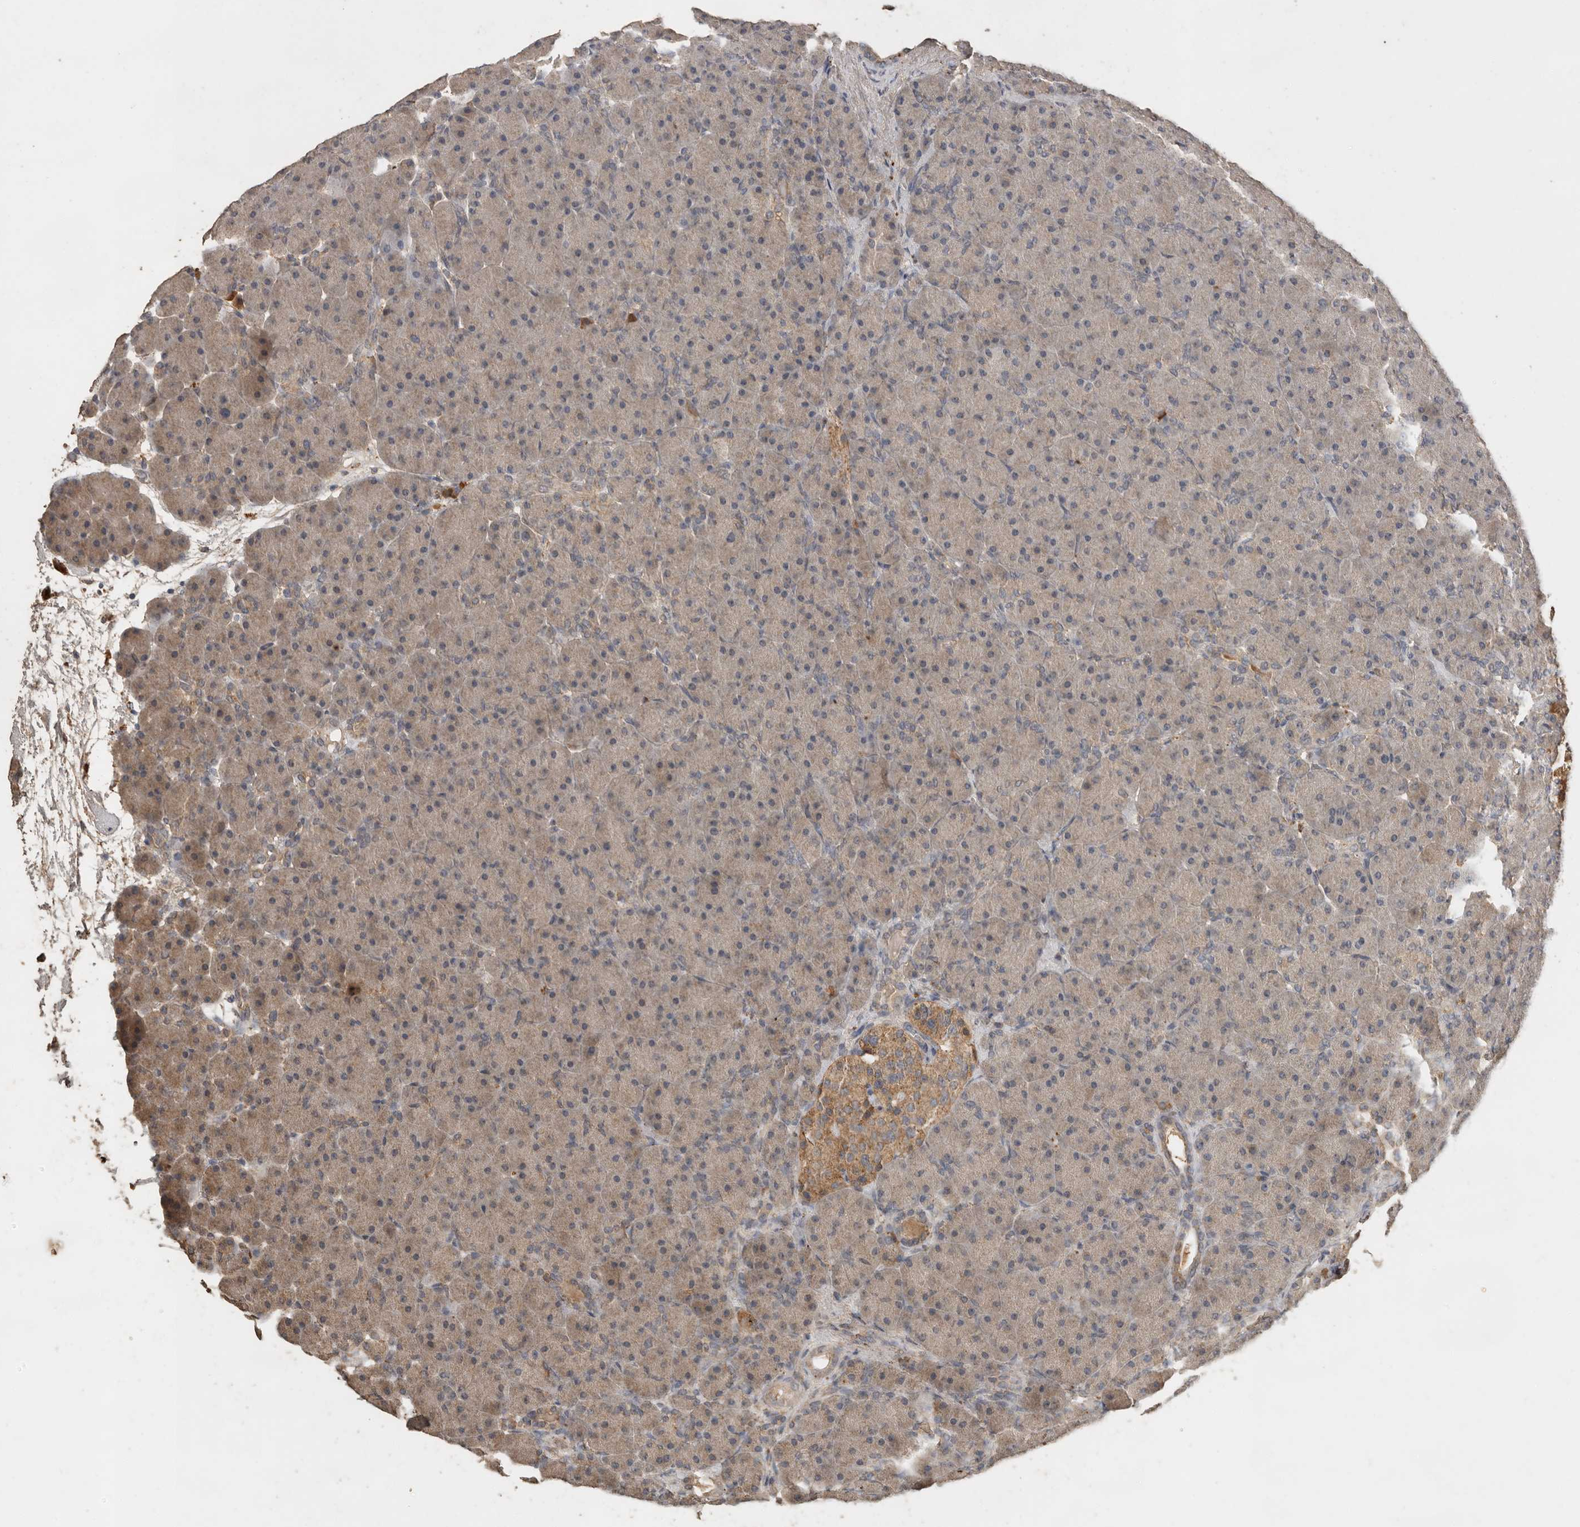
{"staining": {"intensity": "weak", "quantity": "25%-75%", "location": "cytoplasmic/membranous"}, "tissue": "pancreas", "cell_type": "Exocrine glandular cells", "image_type": "normal", "snomed": [{"axis": "morphology", "description": "Normal tissue, NOS"}, {"axis": "topography", "description": "Pancreas"}], "caption": "This histopathology image demonstrates immunohistochemistry staining of unremarkable pancreas, with low weak cytoplasmic/membranous expression in about 25%-75% of exocrine glandular cells.", "gene": "CTF1", "patient": {"sex": "male", "age": 66}}